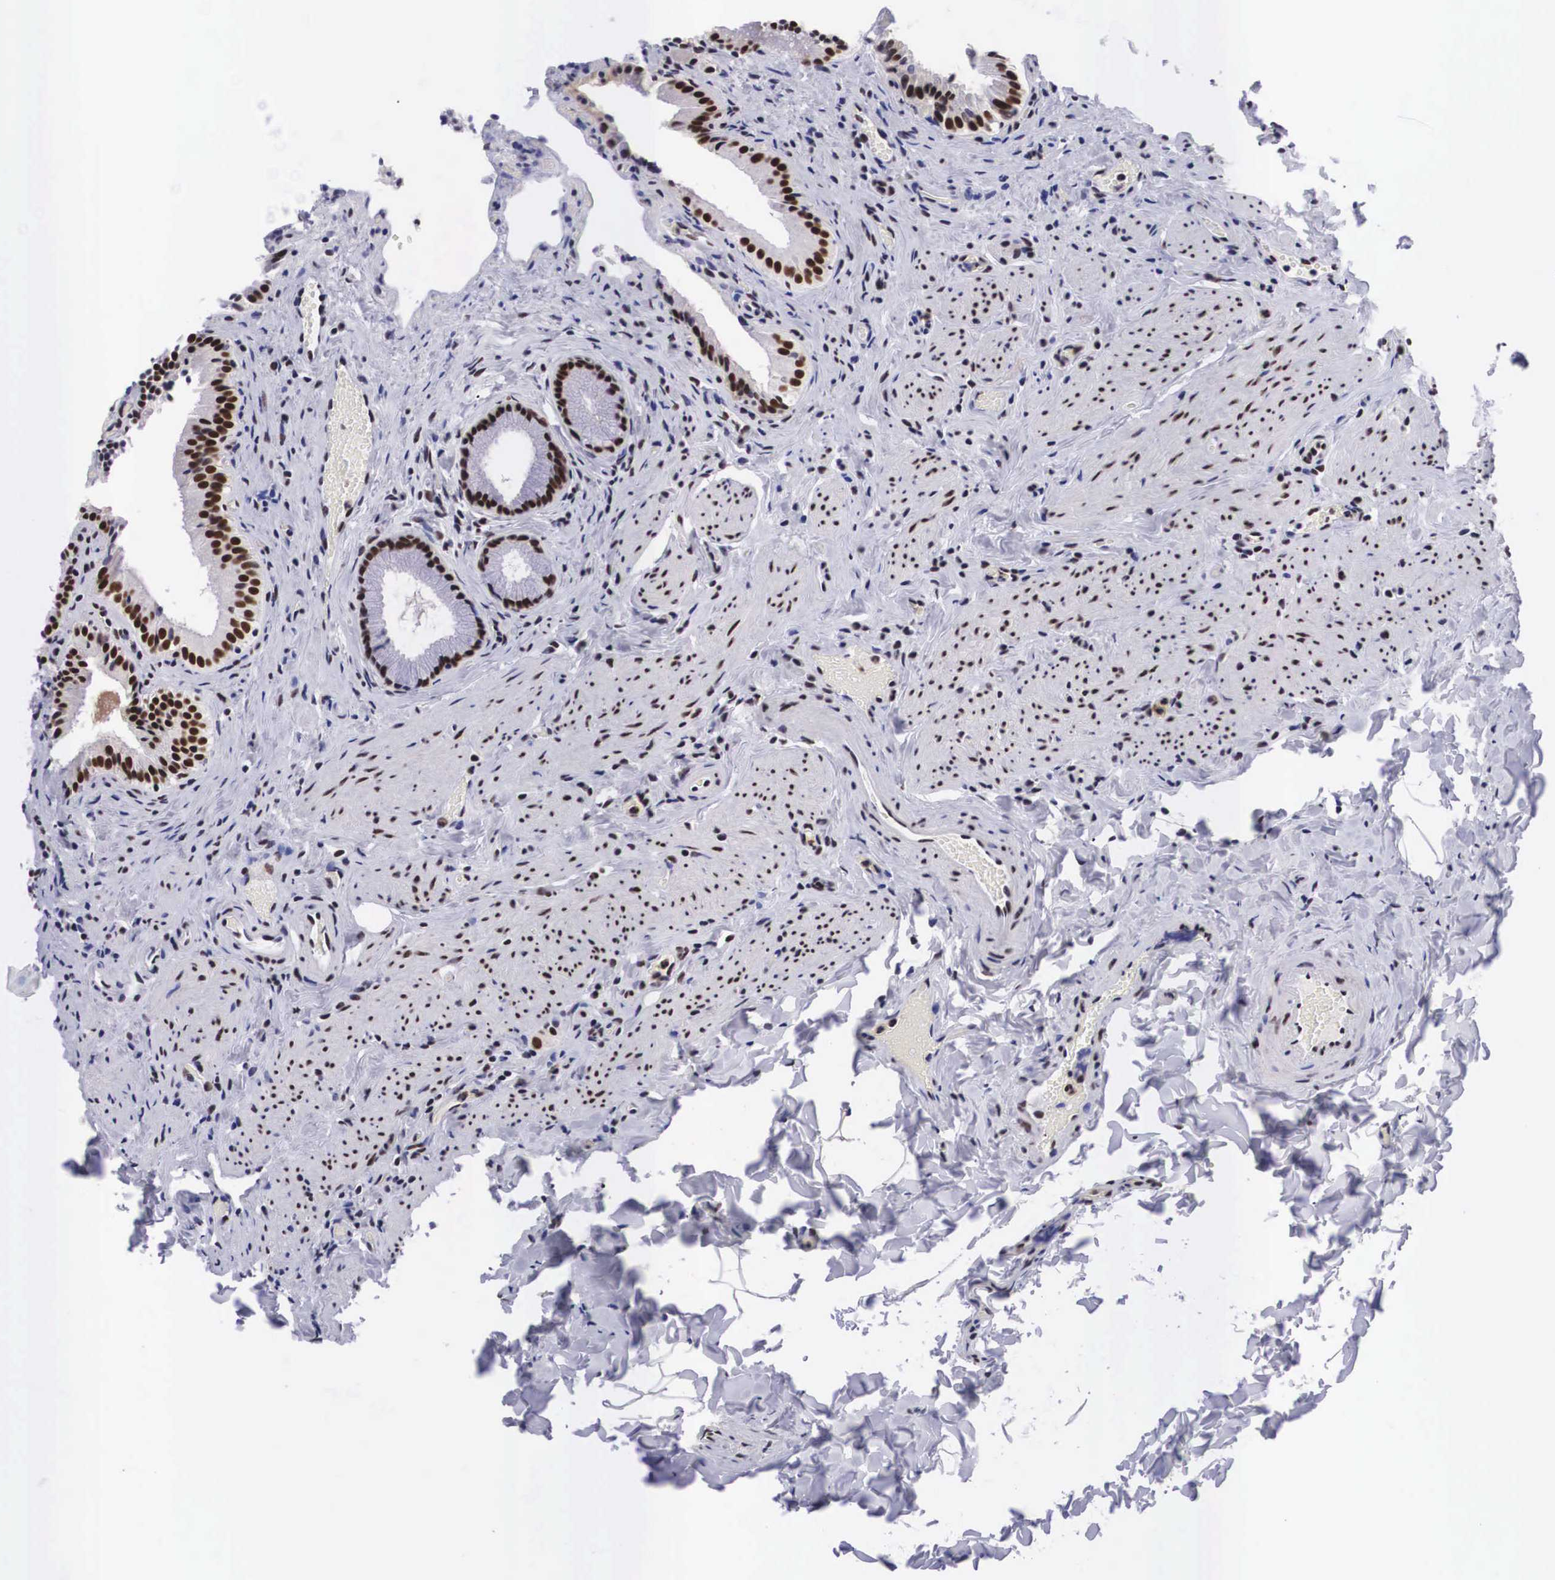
{"staining": {"intensity": "strong", "quantity": ">75%", "location": "nuclear"}, "tissue": "gallbladder", "cell_type": "Glandular cells", "image_type": "normal", "snomed": [{"axis": "morphology", "description": "Normal tissue, NOS"}, {"axis": "topography", "description": "Gallbladder"}], "caption": "Benign gallbladder demonstrates strong nuclear staining in about >75% of glandular cells, visualized by immunohistochemistry.", "gene": "SF3A1", "patient": {"sex": "female", "age": 44}}